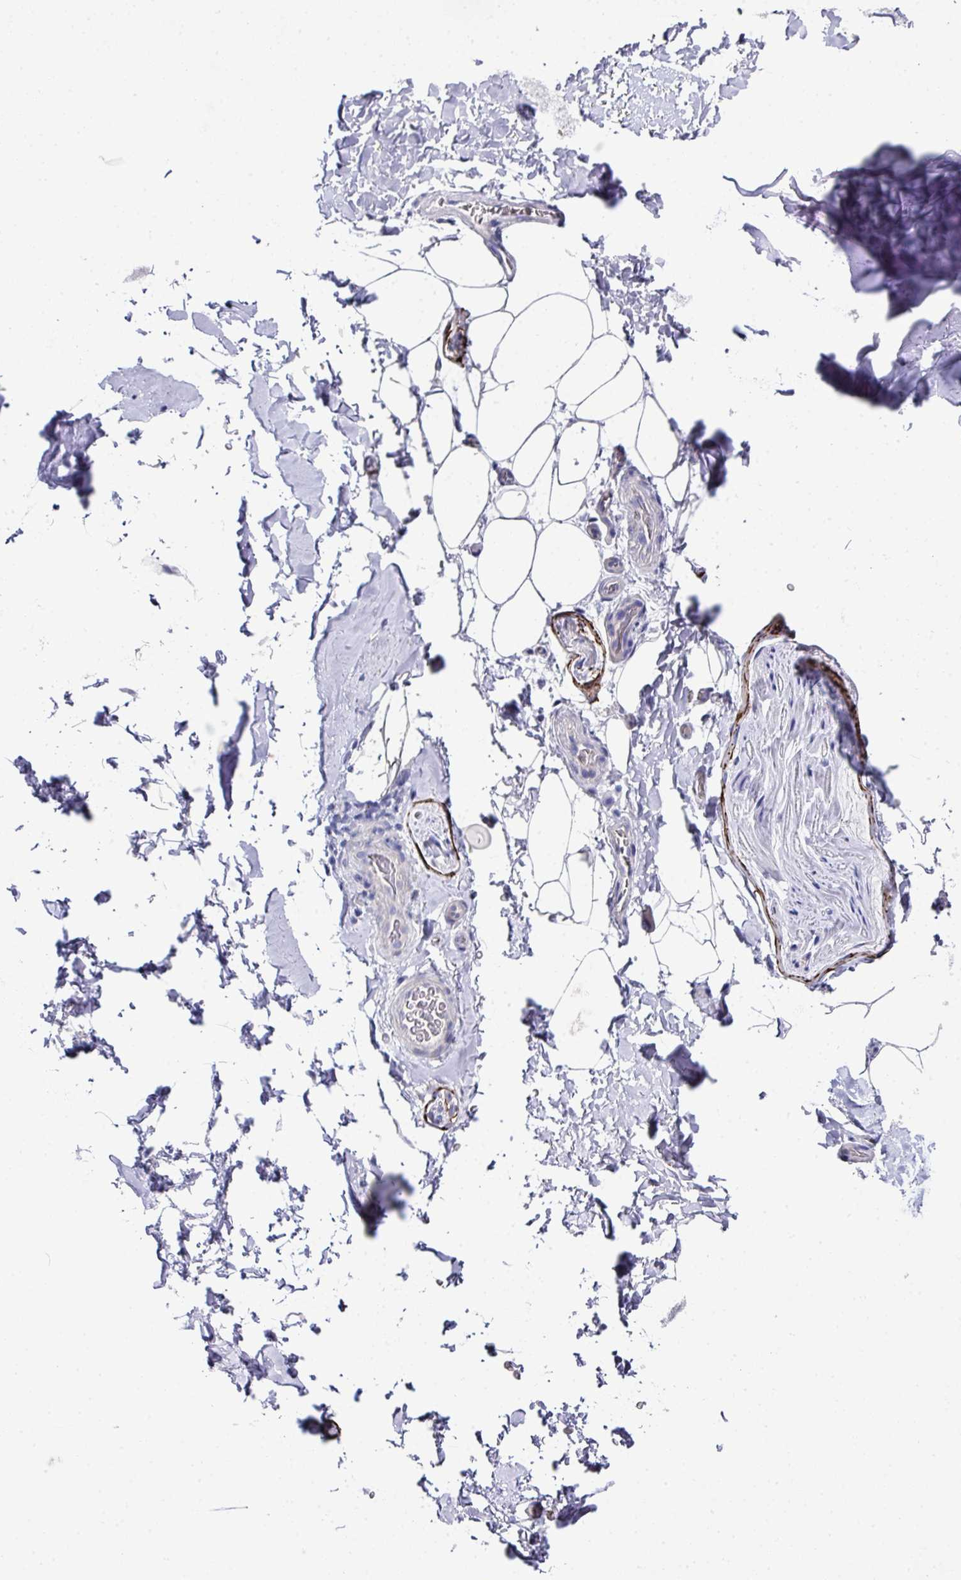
{"staining": {"intensity": "negative", "quantity": "none", "location": "none"}, "tissue": "adipose tissue", "cell_type": "Adipocytes", "image_type": "normal", "snomed": [{"axis": "morphology", "description": "Normal tissue, NOS"}, {"axis": "topography", "description": "Vascular tissue"}, {"axis": "topography", "description": "Peripheral nerve tissue"}], "caption": "IHC image of unremarkable adipose tissue: human adipose tissue stained with DAB (3,3'-diaminobenzidine) reveals no significant protein expression in adipocytes.", "gene": "CLDN1", "patient": {"sex": "male", "age": 41}}